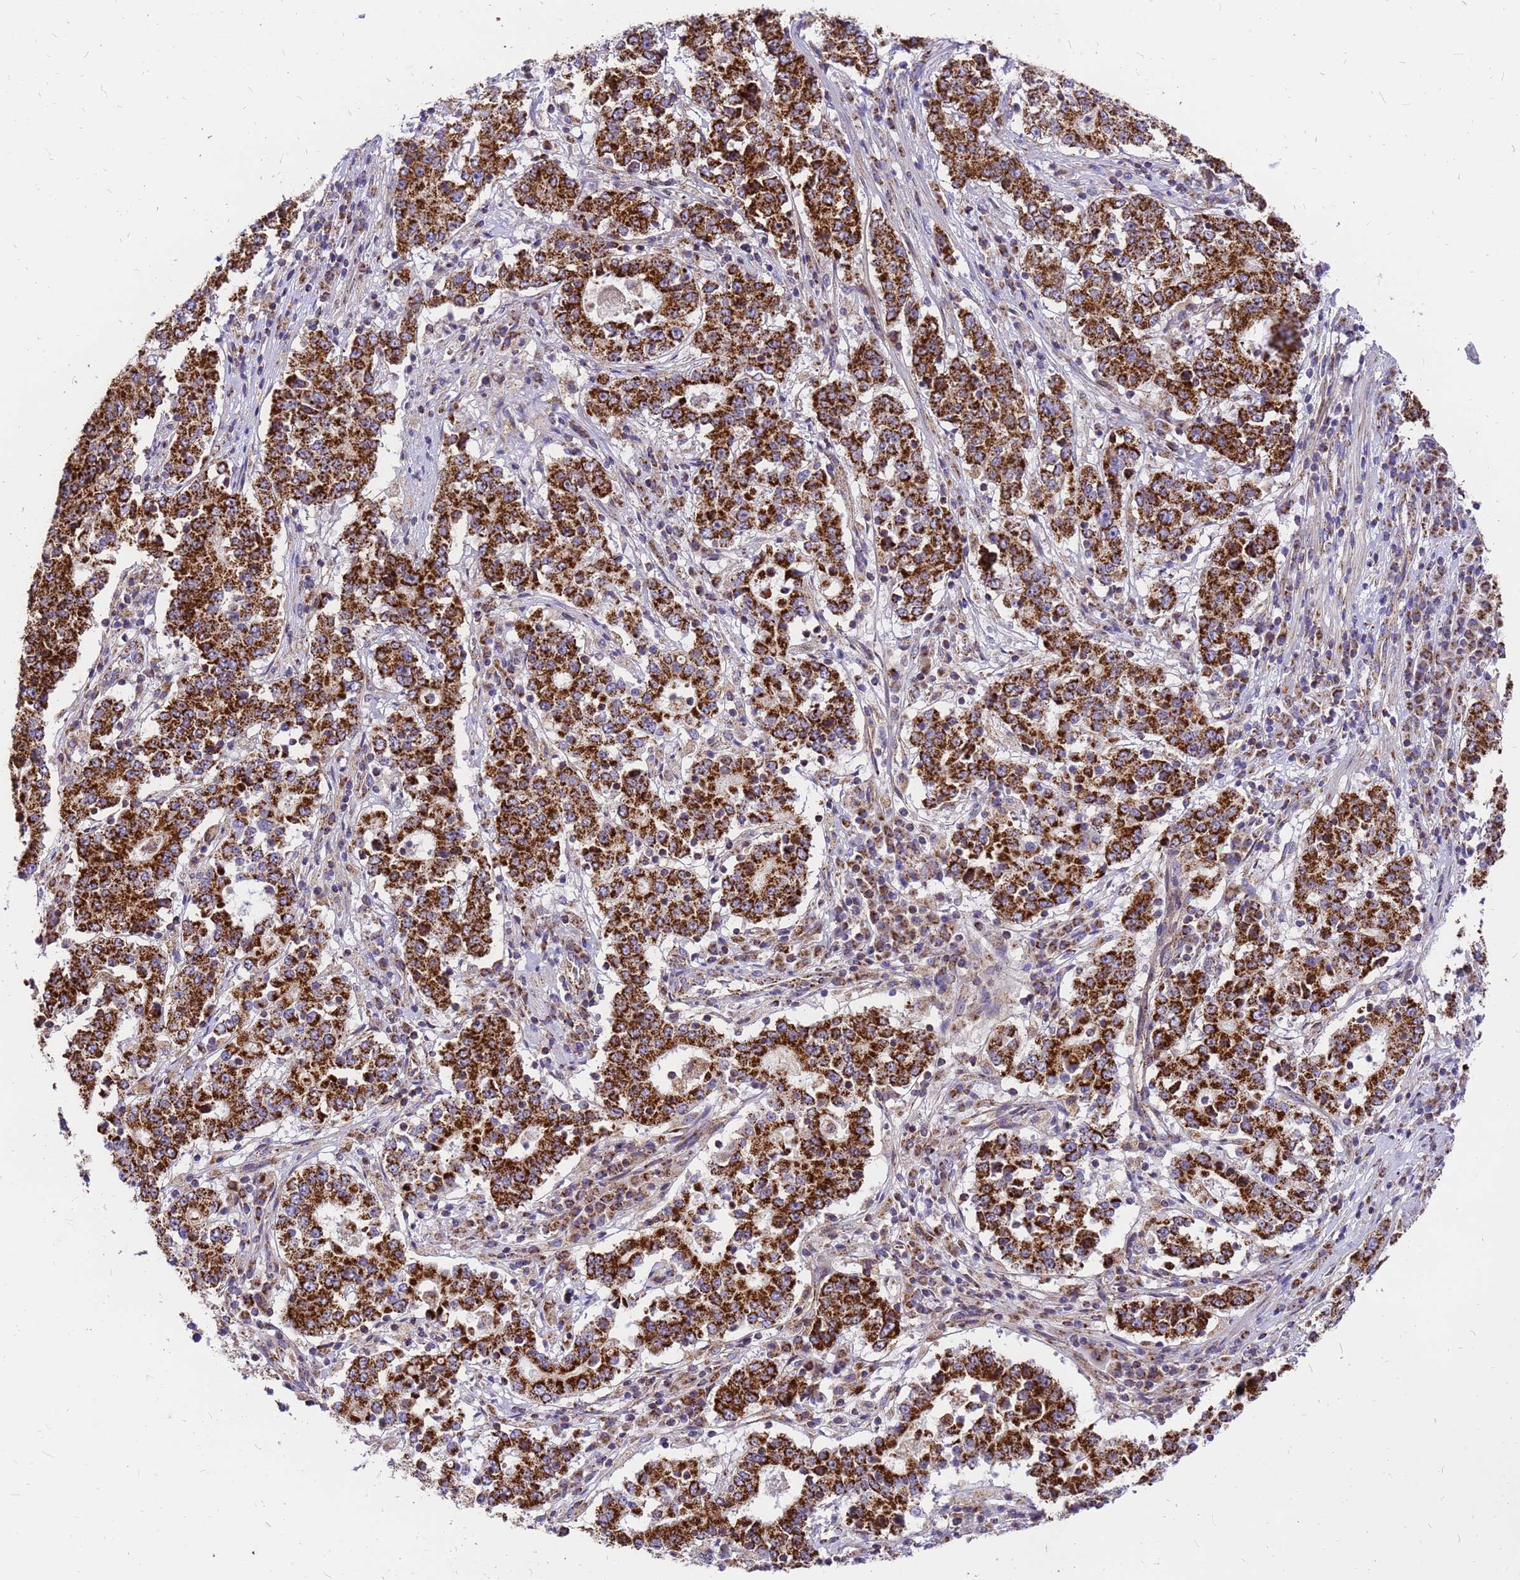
{"staining": {"intensity": "strong", "quantity": ">75%", "location": "cytoplasmic/membranous"}, "tissue": "stomach cancer", "cell_type": "Tumor cells", "image_type": "cancer", "snomed": [{"axis": "morphology", "description": "Adenocarcinoma, NOS"}, {"axis": "topography", "description": "Stomach"}], "caption": "Protein expression analysis of human stomach cancer (adenocarcinoma) reveals strong cytoplasmic/membranous staining in approximately >75% of tumor cells.", "gene": "MRPS26", "patient": {"sex": "male", "age": 59}}